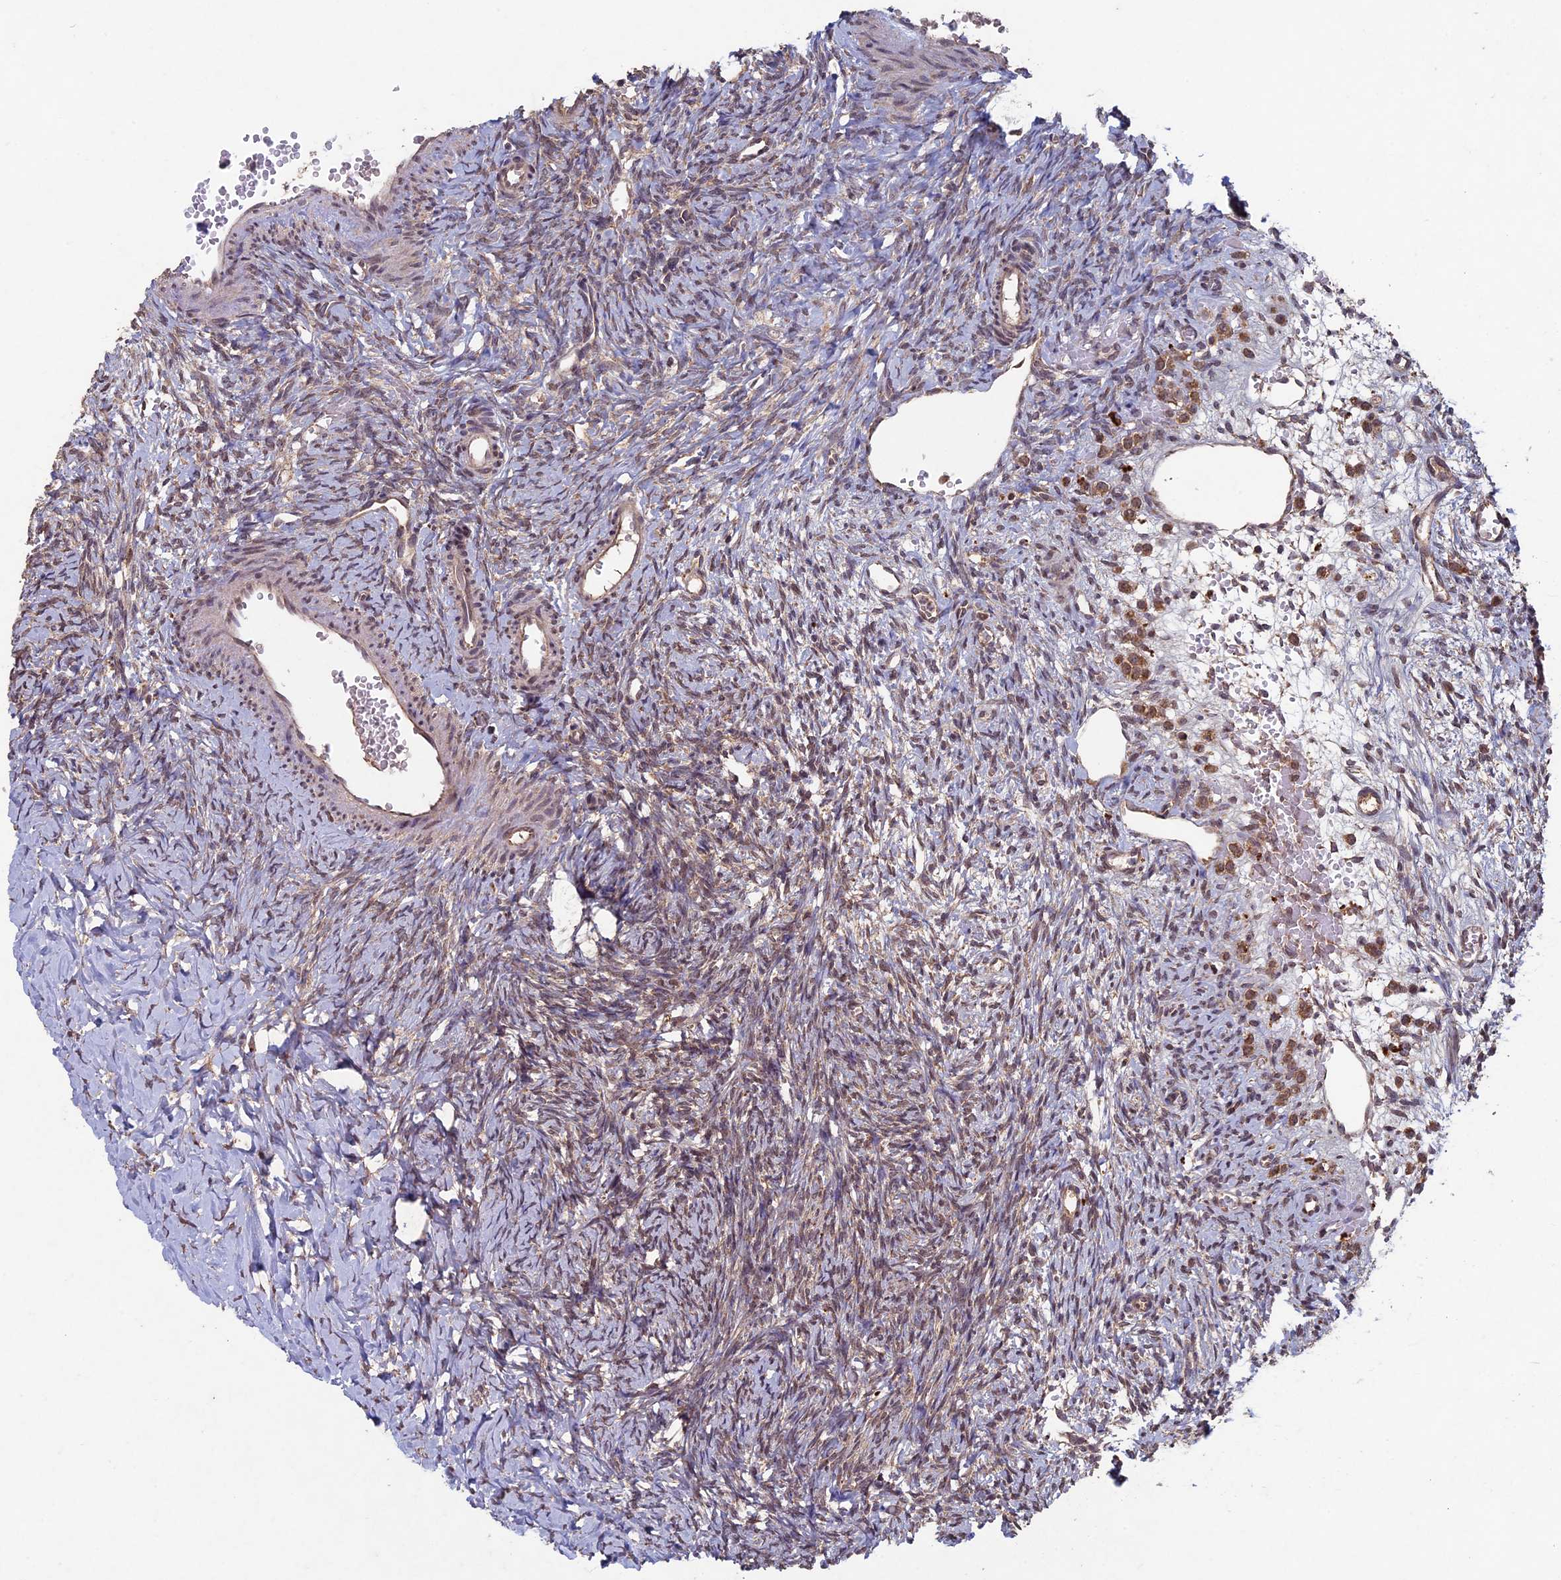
{"staining": {"intensity": "weak", "quantity": "25%-75%", "location": "cytoplasmic/membranous"}, "tissue": "ovary", "cell_type": "Ovarian stroma cells", "image_type": "normal", "snomed": [{"axis": "morphology", "description": "Normal tissue, NOS"}, {"axis": "topography", "description": "Ovary"}], "caption": "This histopathology image shows benign ovary stained with immunohistochemistry to label a protein in brown. The cytoplasmic/membranous of ovarian stroma cells show weak positivity for the protein. Nuclei are counter-stained blue.", "gene": "RCCD1", "patient": {"sex": "female", "age": 39}}